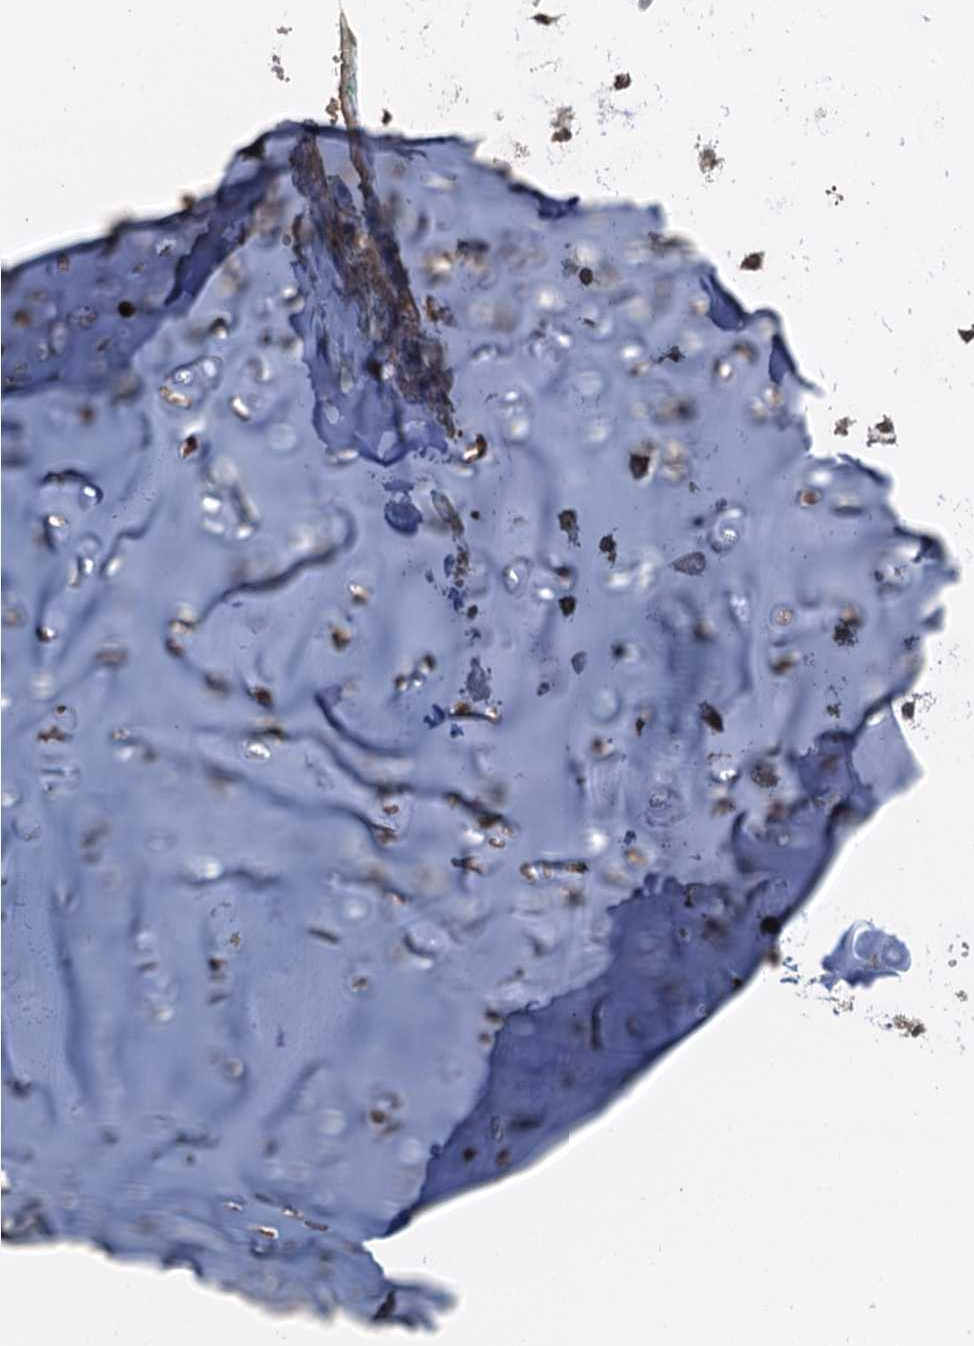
{"staining": {"intensity": "moderate", "quantity": "25%-75%", "location": "cytoplasmic/membranous"}, "tissue": "adipose tissue", "cell_type": "Adipocytes", "image_type": "normal", "snomed": [{"axis": "morphology", "description": "Normal tissue, NOS"}, {"axis": "morphology", "description": "Basal cell carcinoma"}, {"axis": "topography", "description": "Cartilage tissue"}, {"axis": "topography", "description": "Nasopharynx"}, {"axis": "topography", "description": "Oral tissue"}], "caption": "Immunohistochemistry (IHC) (DAB) staining of normal human adipose tissue exhibits moderate cytoplasmic/membranous protein positivity in approximately 25%-75% of adipocytes.", "gene": "STUB1", "patient": {"sex": "female", "age": 77}}